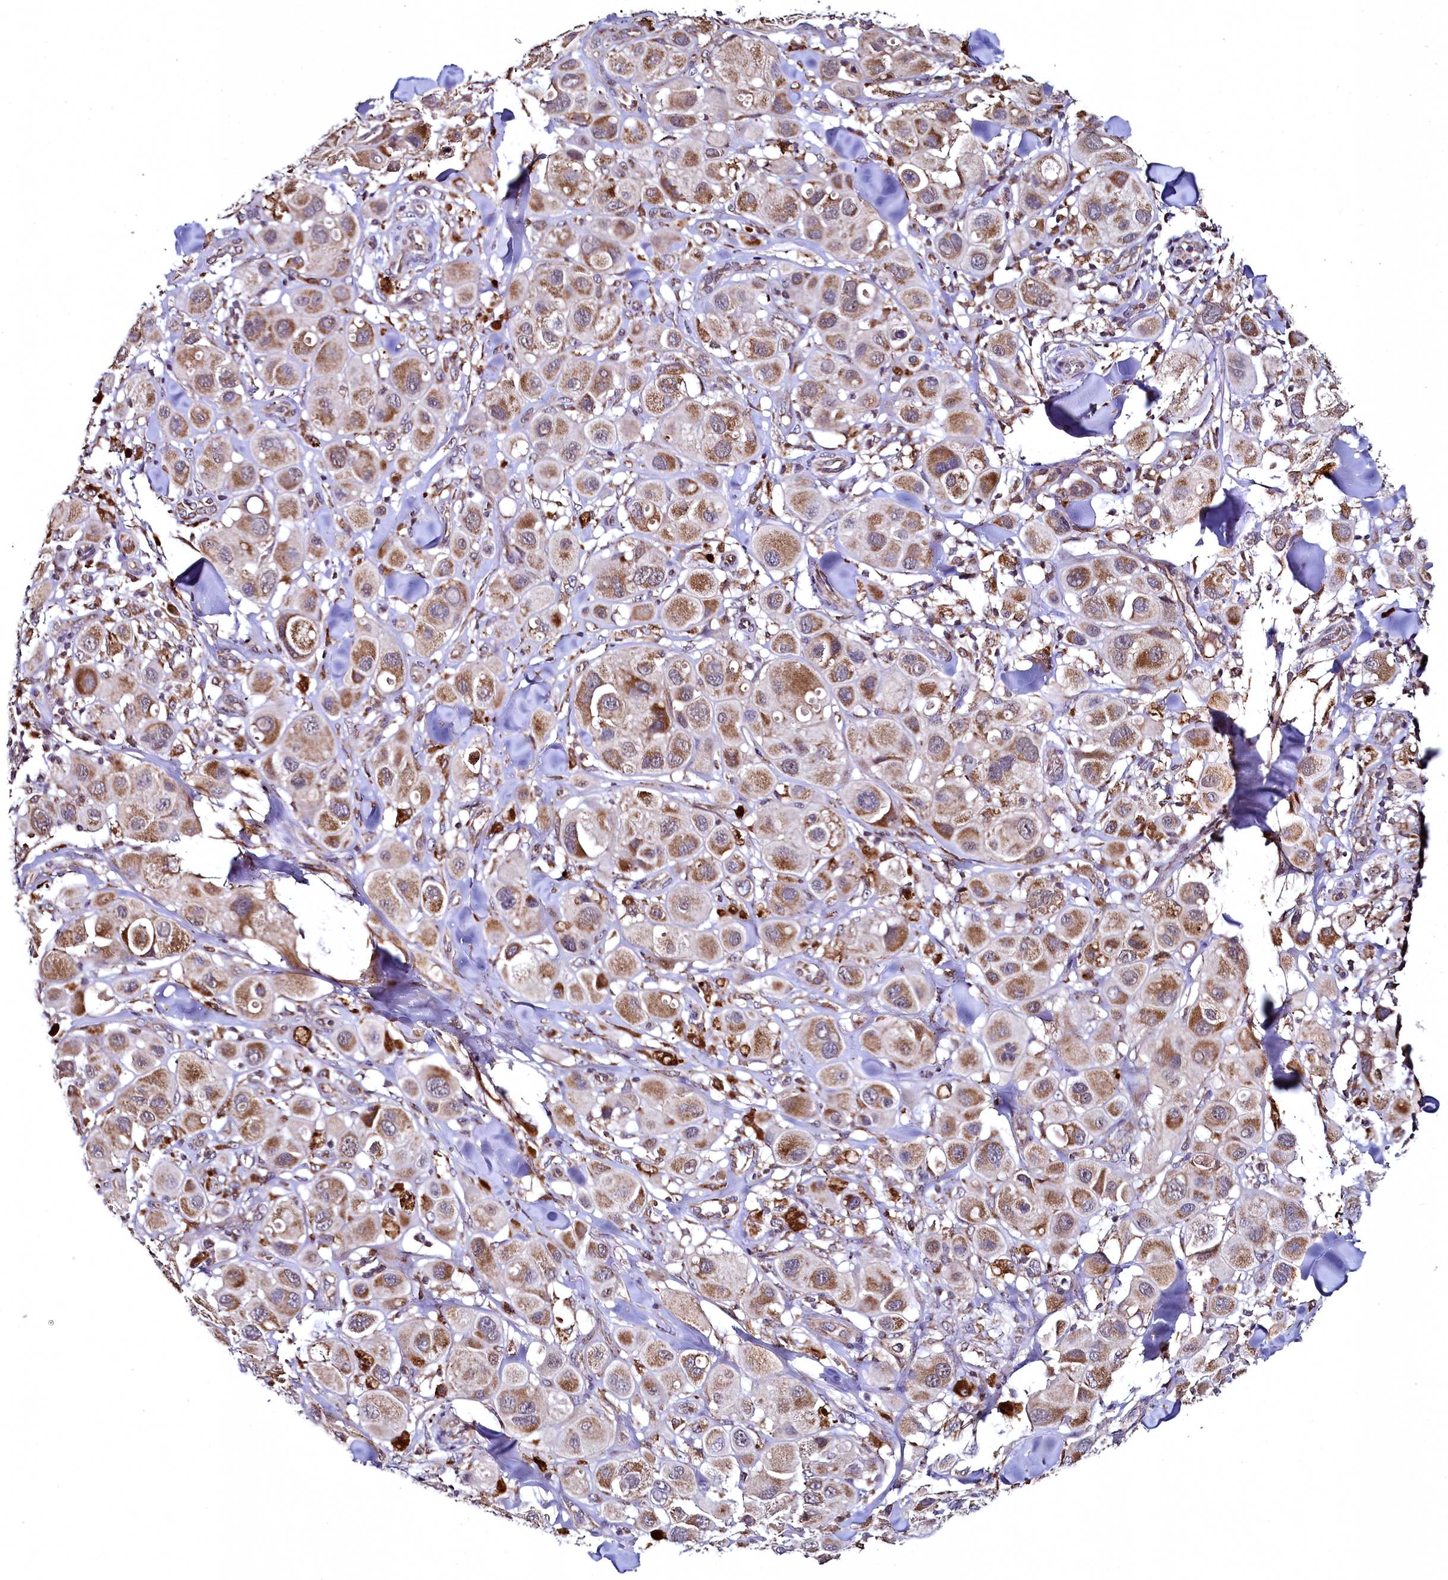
{"staining": {"intensity": "moderate", "quantity": ">75%", "location": "cytoplasmic/membranous"}, "tissue": "melanoma", "cell_type": "Tumor cells", "image_type": "cancer", "snomed": [{"axis": "morphology", "description": "Malignant melanoma, Metastatic site"}, {"axis": "topography", "description": "Skin"}], "caption": "Protein analysis of melanoma tissue displays moderate cytoplasmic/membranous staining in about >75% of tumor cells. The staining was performed using DAB, with brown indicating positive protein expression. Nuclei are stained blue with hematoxylin.", "gene": "METTL4", "patient": {"sex": "male", "age": 41}}